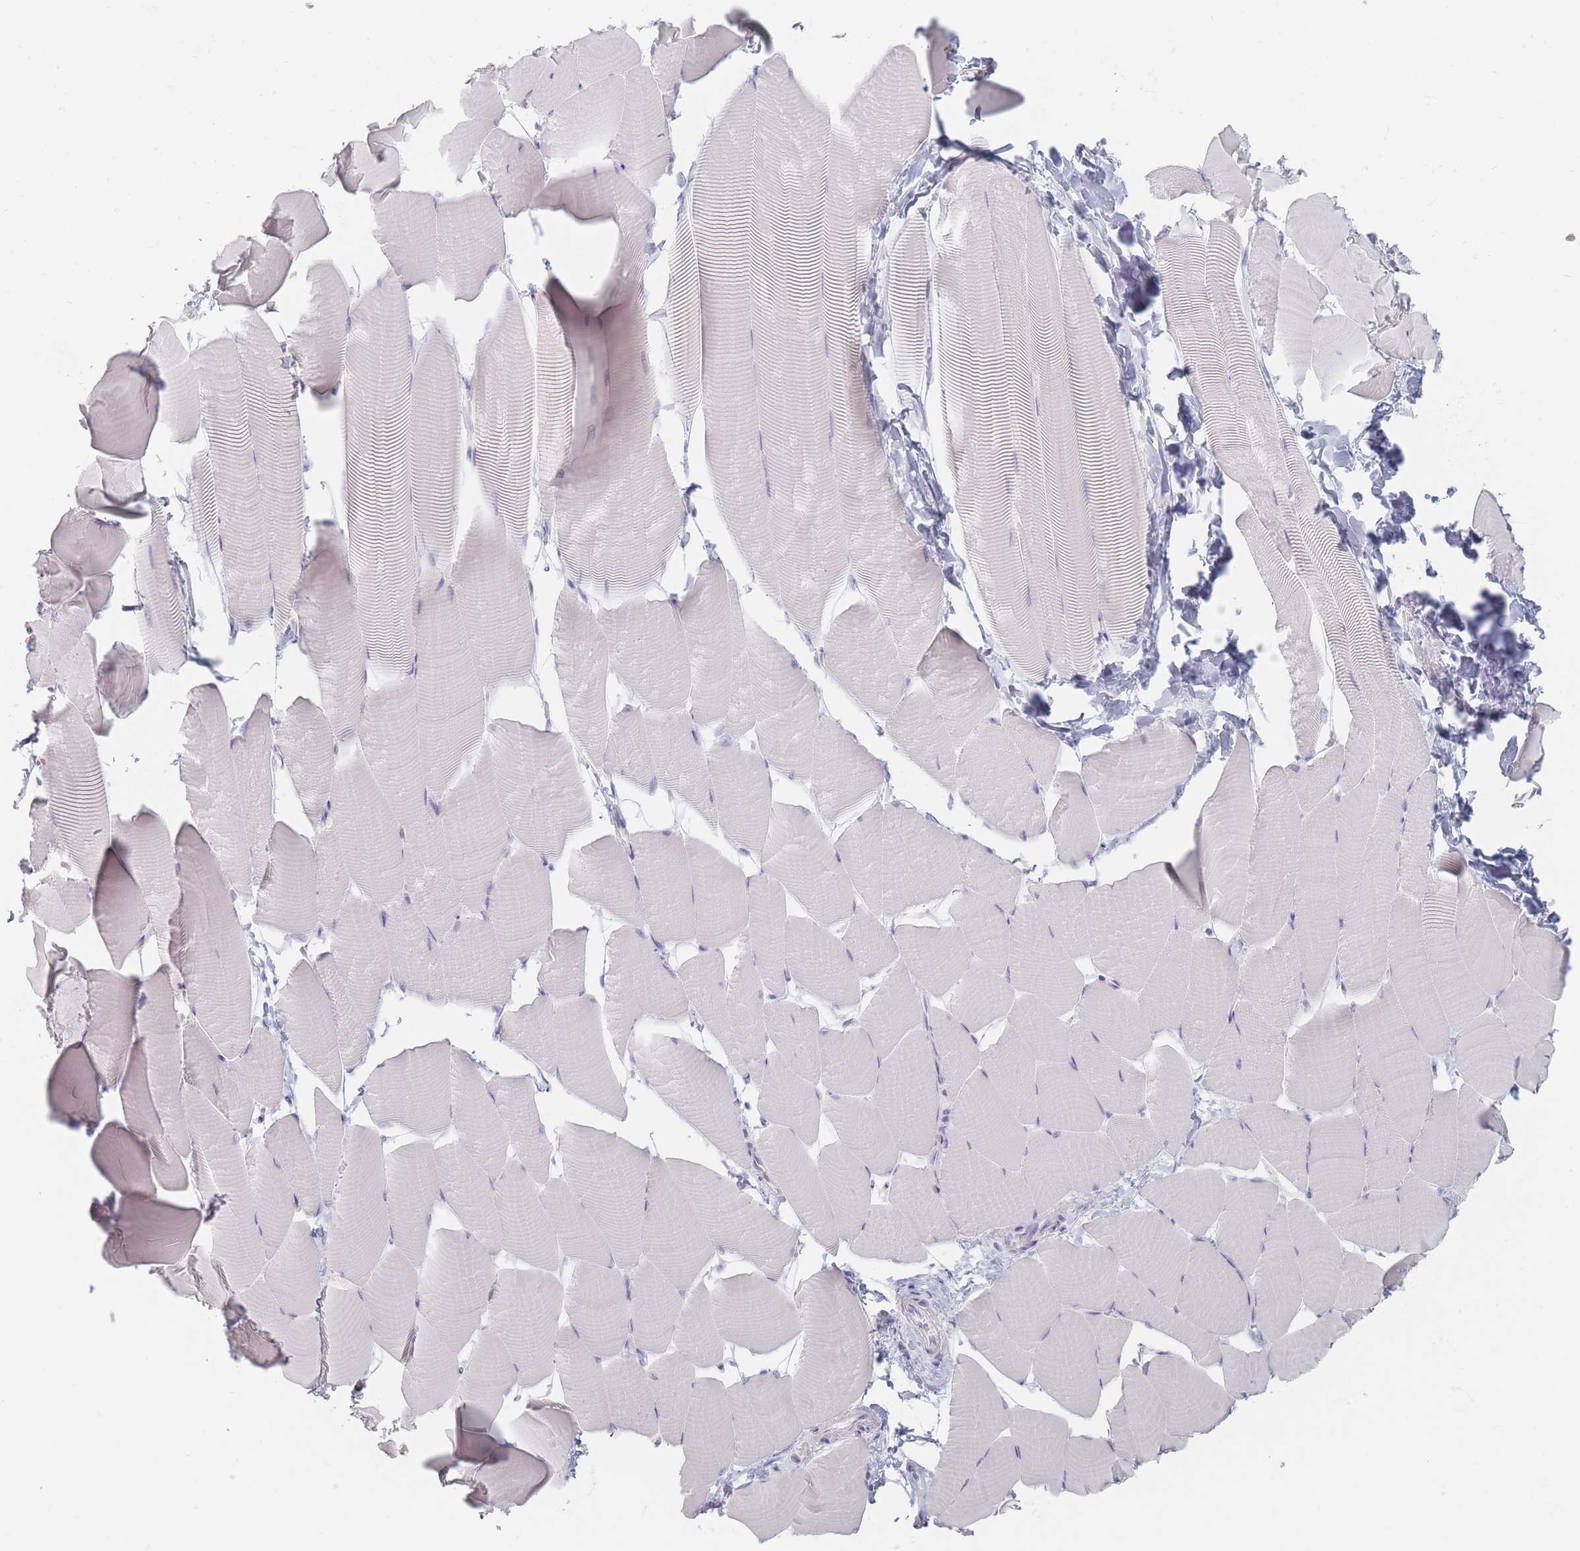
{"staining": {"intensity": "weak", "quantity": "<25%", "location": "cytoplasmic/membranous"}, "tissue": "skeletal muscle", "cell_type": "Myocytes", "image_type": "normal", "snomed": [{"axis": "morphology", "description": "Normal tissue, NOS"}, {"axis": "topography", "description": "Skeletal muscle"}], "caption": "Skeletal muscle was stained to show a protein in brown. There is no significant staining in myocytes. (Stains: DAB (3,3'-diaminobenzidine) IHC with hematoxylin counter stain, Microscopy: brightfield microscopy at high magnification).", "gene": "HELZ2", "patient": {"sex": "male", "age": 25}}